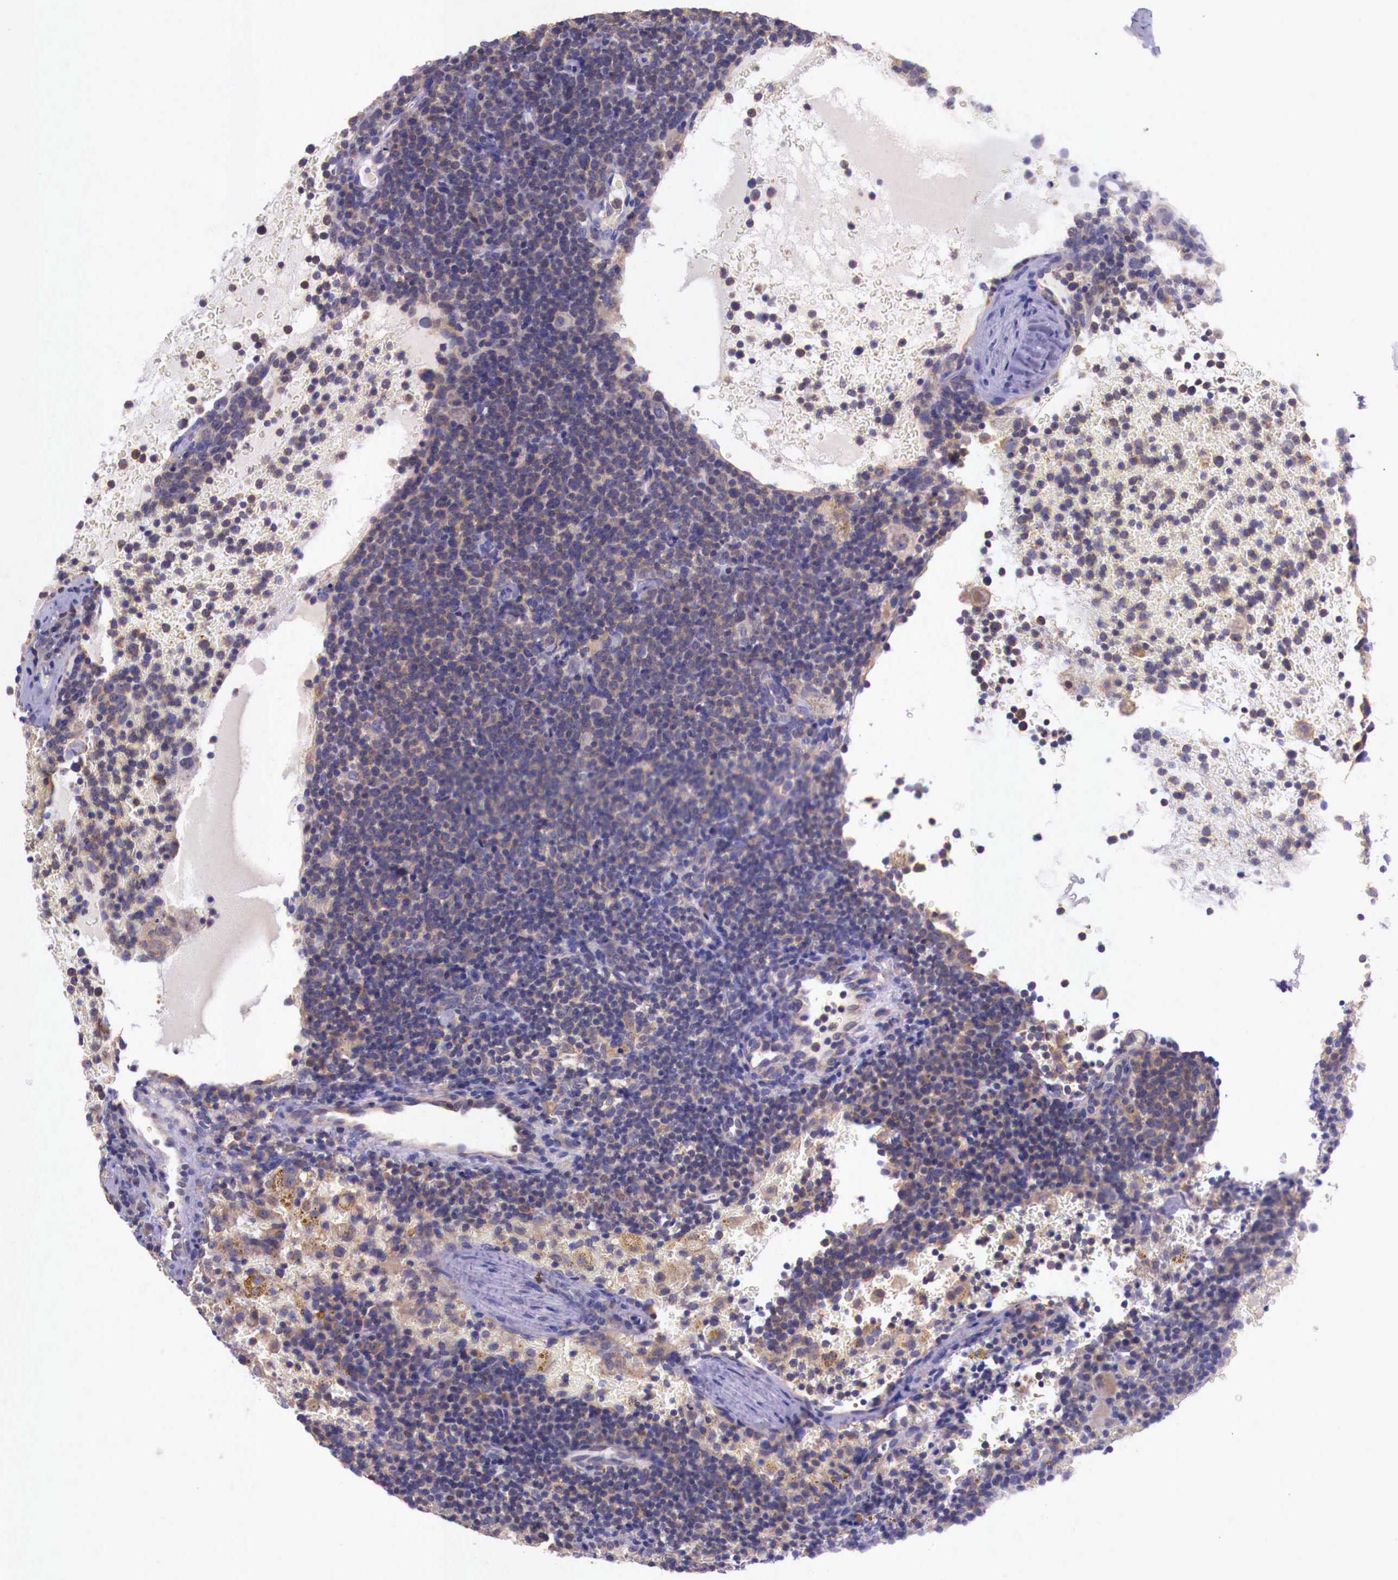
{"staining": {"intensity": "moderate", "quantity": ">75%", "location": "cytoplasmic/membranous"}, "tissue": "lymphoma", "cell_type": "Tumor cells", "image_type": "cancer", "snomed": [{"axis": "morphology", "description": "Malignant lymphoma, non-Hodgkin's type, High grade"}, {"axis": "topography", "description": "Lymph node"}], "caption": "Malignant lymphoma, non-Hodgkin's type (high-grade) stained for a protein displays moderate cytoplasmic/membranous positivity in tumor cells.", "gene": "GRIPAP1", "patient": {"sex": "female", "age": 76}}